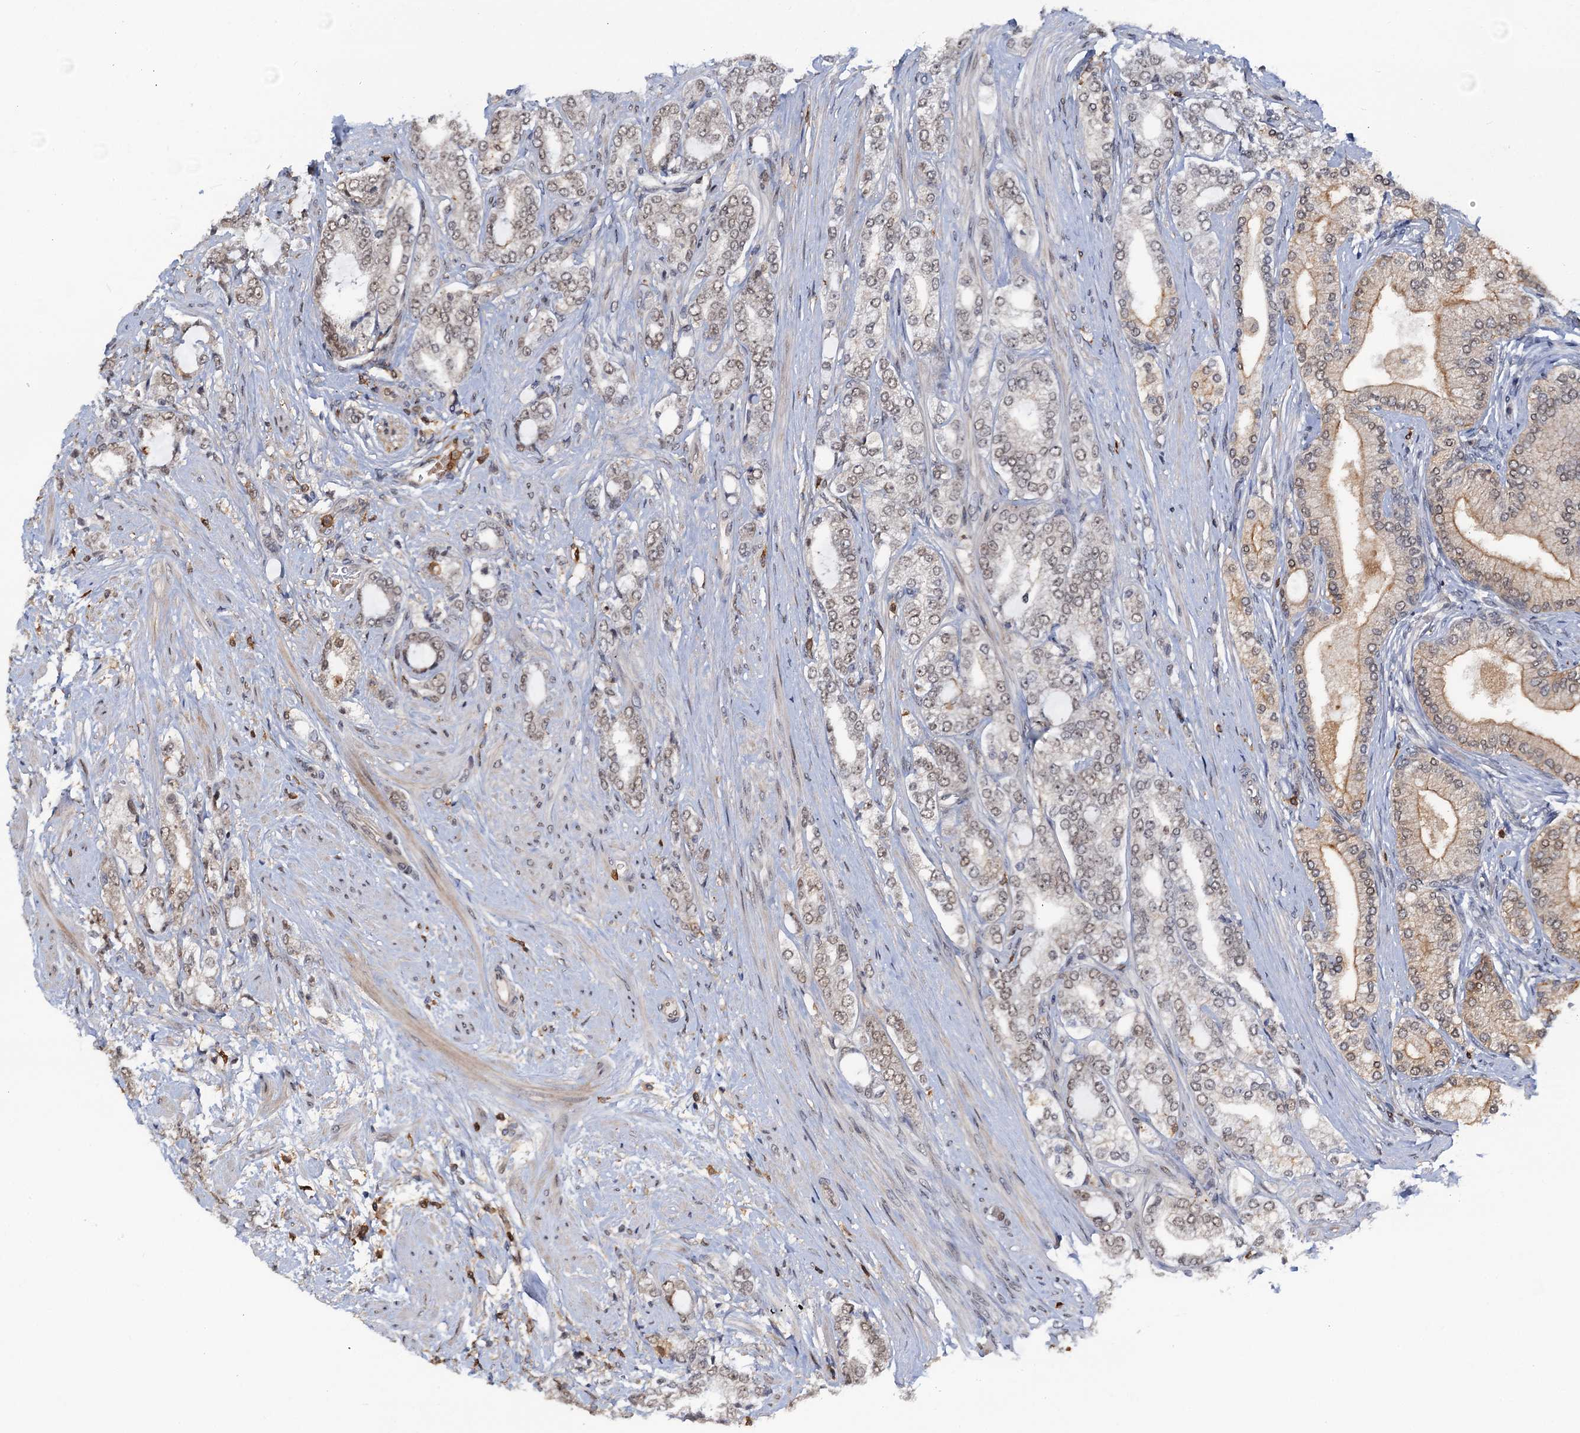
{"staining": {"intensity": "weak", "quantity": "25%-75%", "location": "nuclear"}, "tissue": "prostate cancer", "cell_type": "Tumor cells", "image_type": "cancer", "snomed": [{"axis": "morphology", "description": "Adenocarcinoma, High grade"}, {"axis": "topography", "description": "Prostate"}], "caption": "Immunohistochemistry (IHC) staining of high-grade adenocarcinoma (prostate), which displays low levels of weak nuclear positivity in about 25%-75% of tumor cells indicating weak nuclear protein positivity. The staining was performed using DAB (3,3'-diaminobenzidine) (brown) for protein detection and nuclei were counterstained in hematoxylin (blue).", "gene": "ZNF609", "patient": {"sex": "male", "age": 64}}